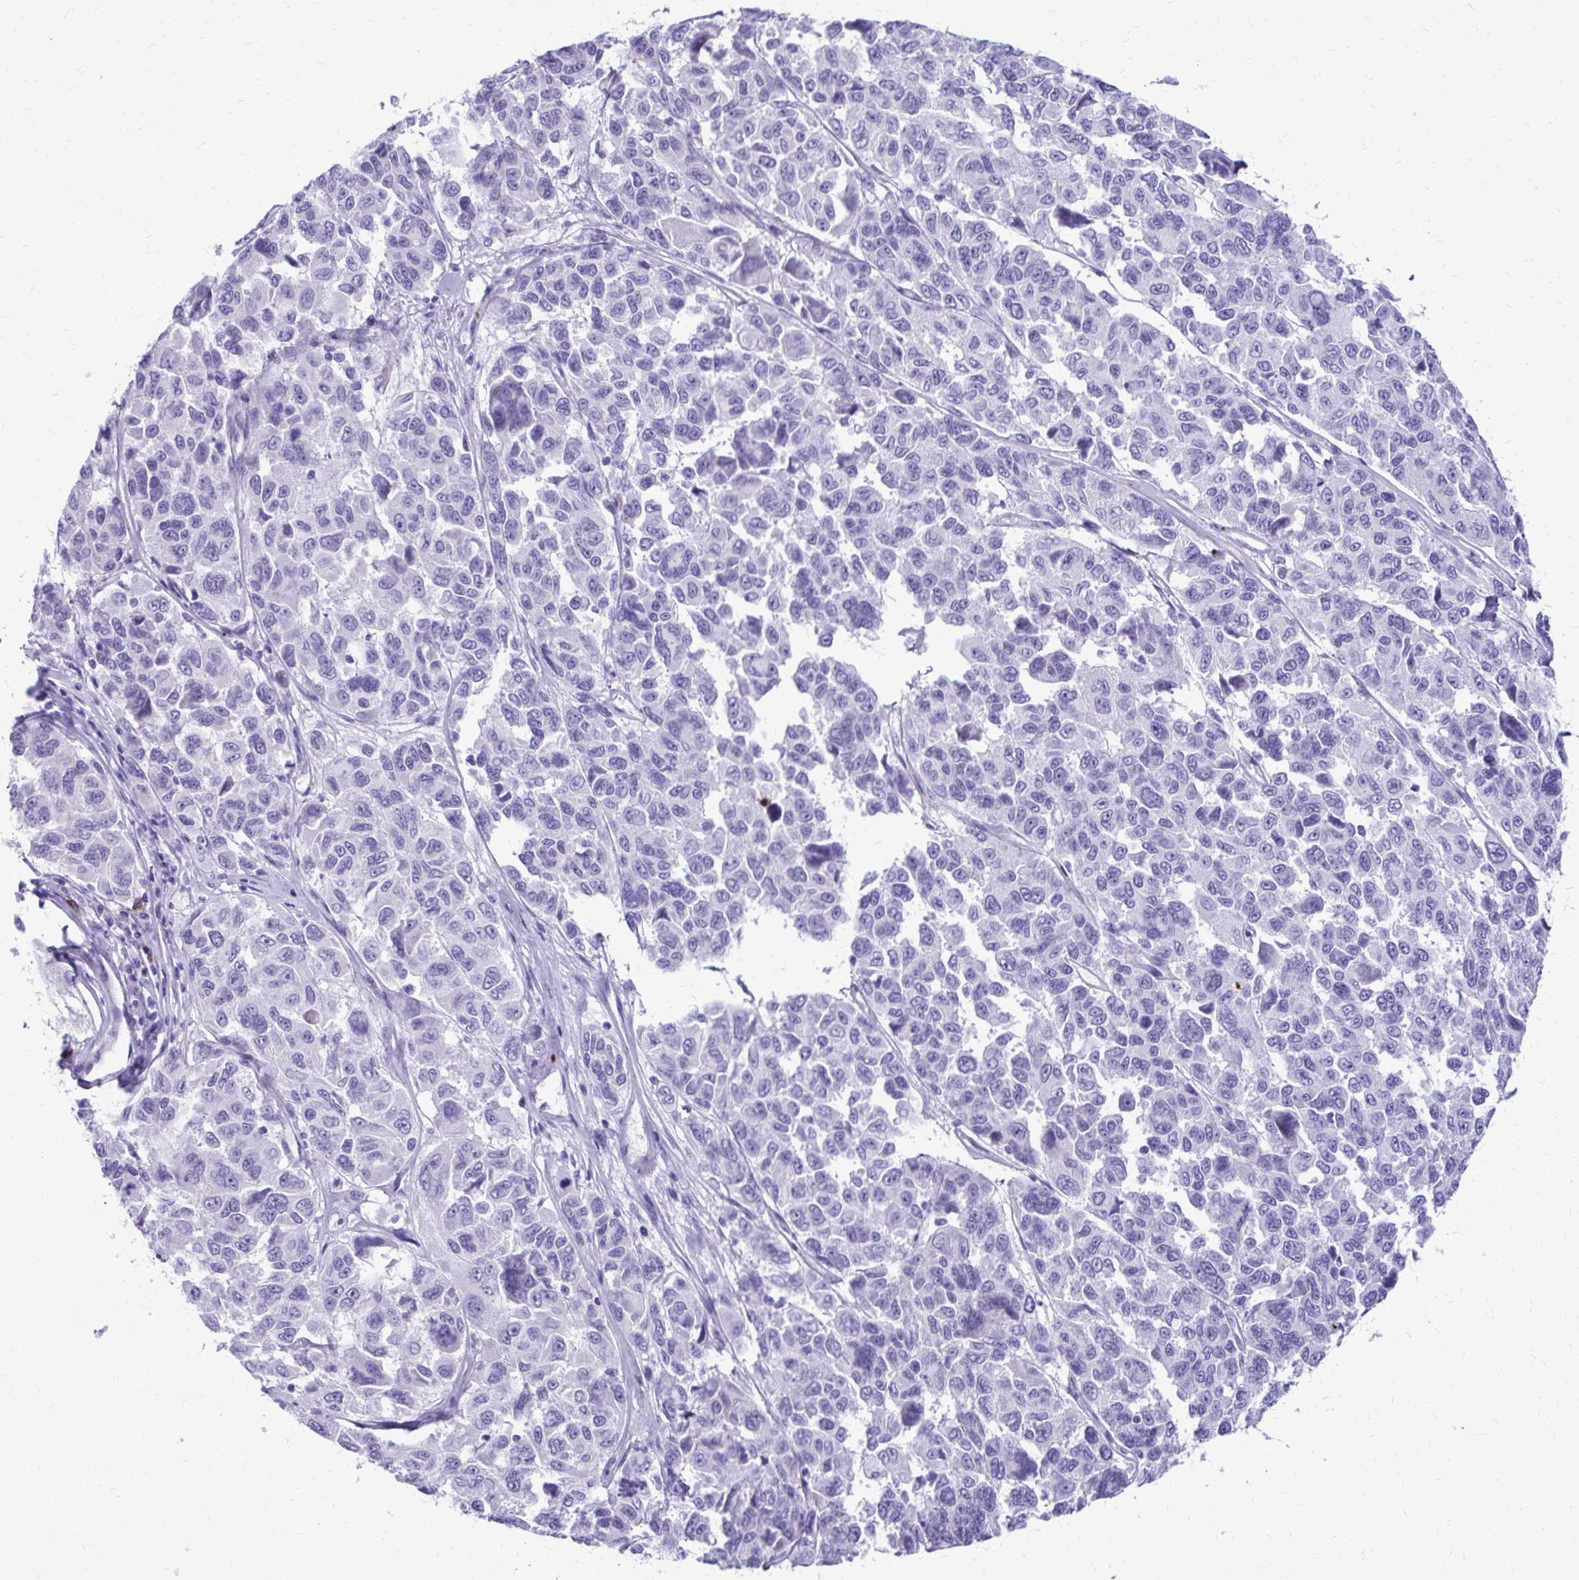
{"staining": {"intensity": "negative", "quantity": "none", "location": "none"}, "tissue": "melanoma", "cell_type": "Tumor cells", "image_type": "cancer", "snomed": [{"axis": "morphology", "description": "Malignant melanoma, NOS"}, {"axis": "topography", "description": "Skin"}], "caption": "Tumor cells show no significant protein positivity in melanoma.", "gene": "SATL1", "patient": {"sex": "female", "age": 66}}